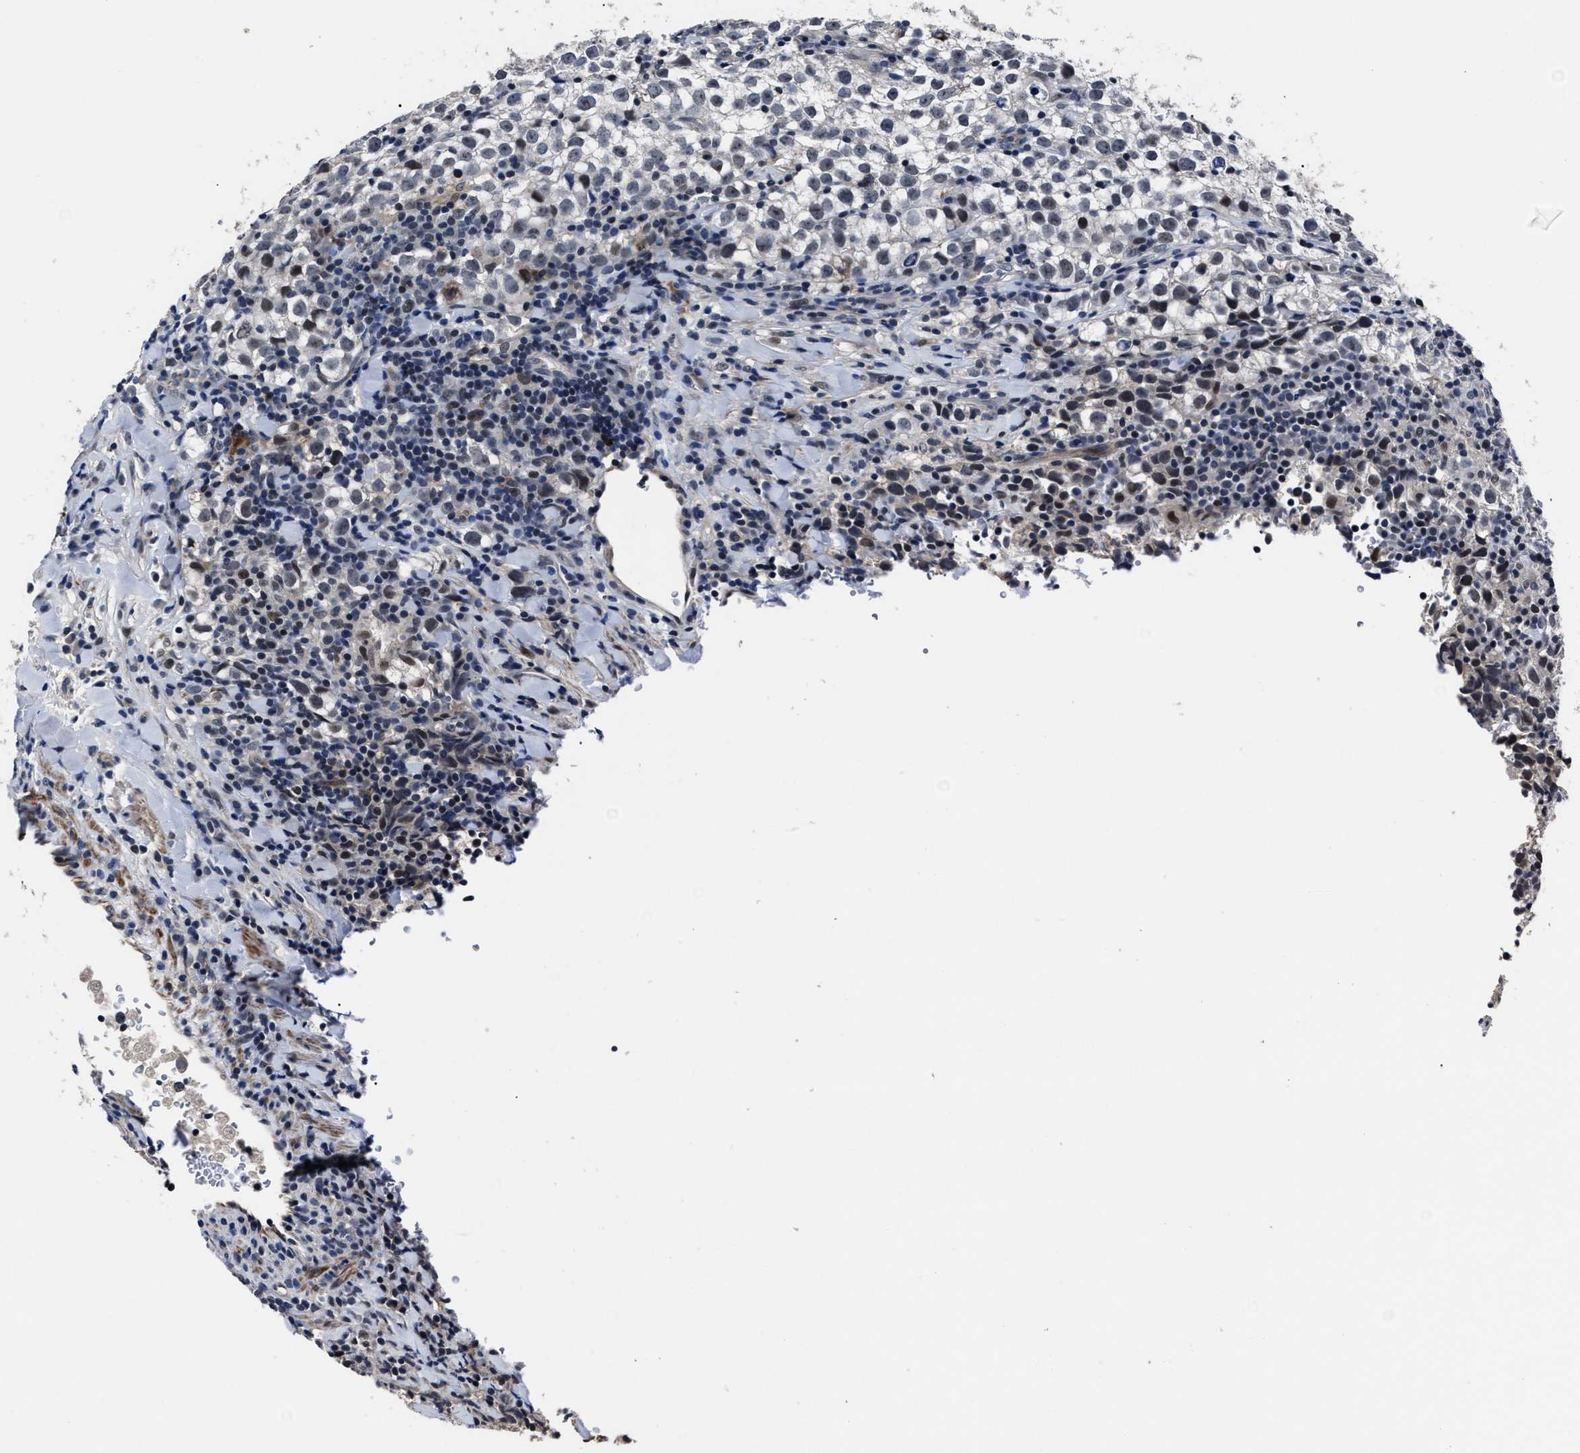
{"staining": {"intensity": "negative", "quantity": "none", "location": "none"}, "tissue": "testis cancer", "cell_type": "Tumor cells", "image_type": "cancer", "snomed": [{"axis": "morphology", "description": "Seminoma, NOS"}, {"axis": "morphology", "description": "Carcinoma, Embryonal, NOS"}, {"axis": "topography", "description": "Testis"}], "caption": "A high-resolution micrograph shows immunohistochemistry (IHC) staining of testis cancer, which exhibits no significant staining in tumor cells.", "gene": "RSBN1L", "patient": {"sex": "male", "age": 36}}